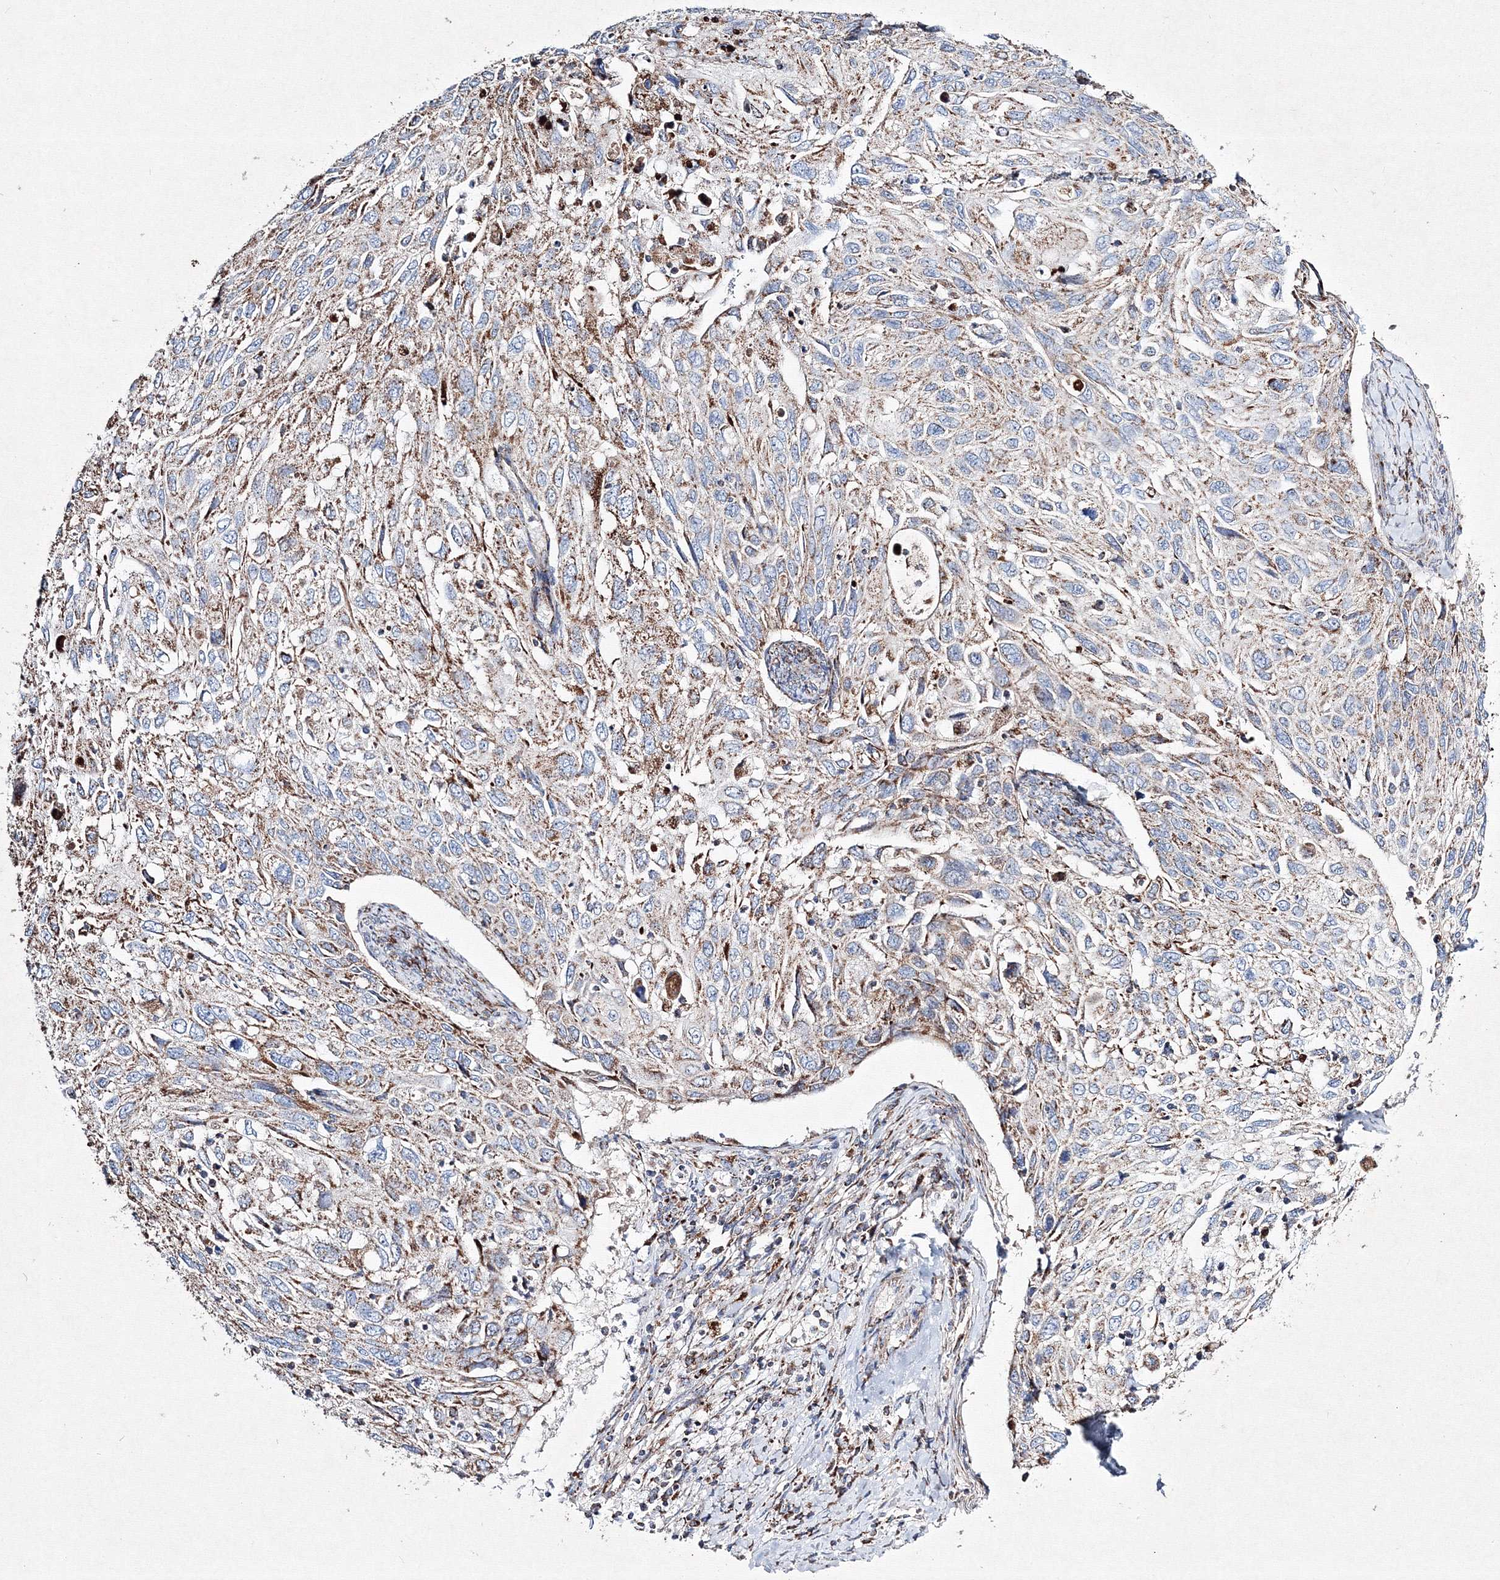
{"staining": {"intensity": "moderate", "quantity": "25%-75%", "location": "cytoplasmic/membranous"}, "tissue": "cervical cancer", "cell_type": "Tumor cells", "image_type": "cancer", "snomed": [{"axis": "morphology", "description": "Squamous cell carcinoma, NOS"}, {"axis": "topography", "description": "Cervix"}], "caption": "Cervical squamous cell carcinoma was stained to show a protein in brown. There is medium levels of moderate cytoplasmic/membranous positivity in about 25%-75% of tumor cells.", "gene": "IGSF9", "patient": {"sex": "female", "age": 70}}